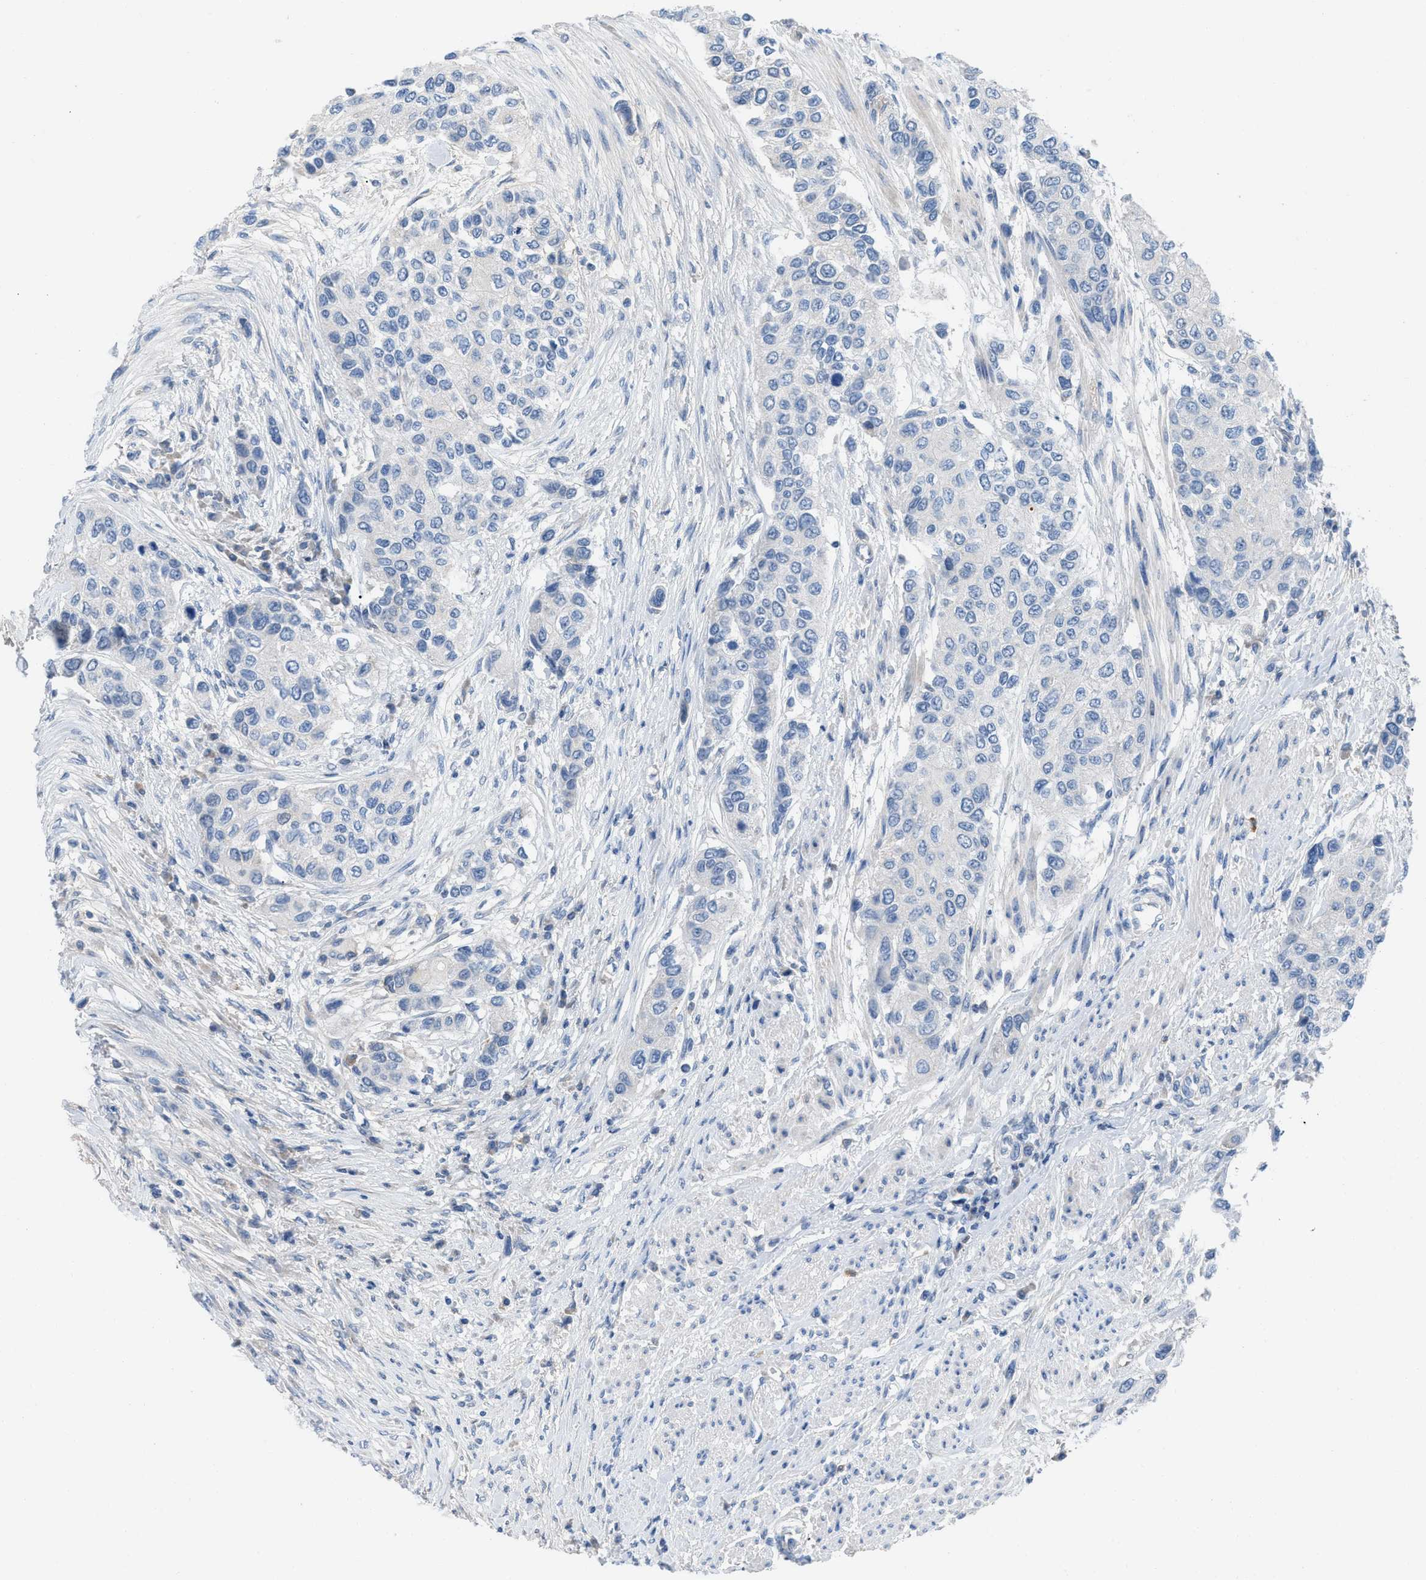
{"staining": {"intensity": "negative", "quantity": "none", "location": "none"}, "tissue": "urothelial cancer", "cell_type": "Tumor cells", "image_type": "cancer", "snomed": [{"axis": "morphology", "description": "Urothelial carcinoma, High grade"}, {"axis": "topography", "description": "Urinary bladder"}], "caption": "Immunohistochemistry (IHC) of high-grade urothelial carcinoma exhibits no staining in tumor cells. (DAB immunohistochemistry (IHC), high magnification).", "gene": "HPX", "patient": {"sex": "female", "age": 56}}